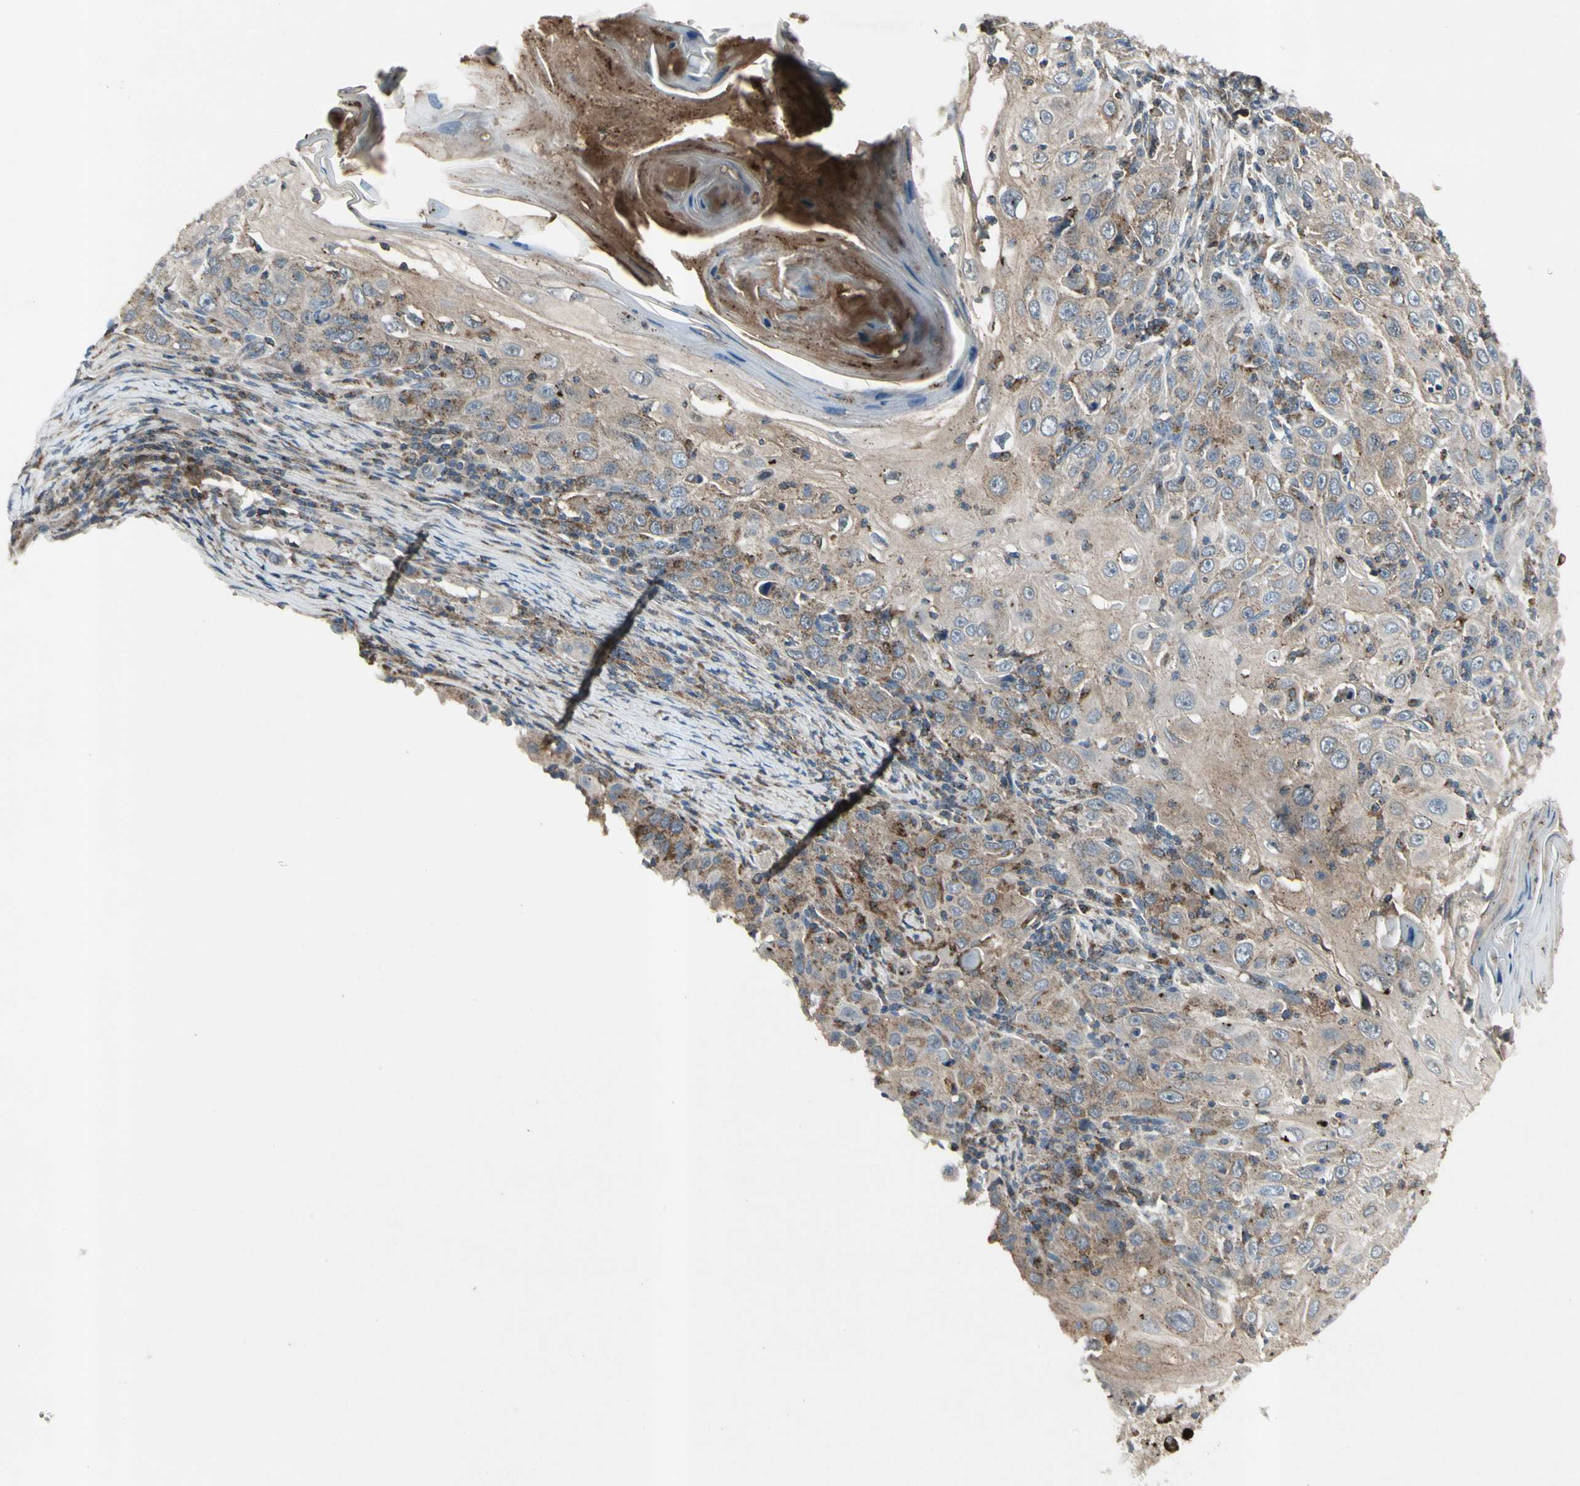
{"staining": {"intensity": "weak", "quantity": "25%-75%", "location": "cytoplasmic/membranous"}, "tissue": "skin cancer", "cell_type": "Tumor cells", "image_type": "cancer", "snomed": [{"axis": "morphology", "description": "Squamous cell carcinoma, NOS"}, {"axis": "topography", "description": "Skin"}], "caption": "High-magnification brightfield microscopy of skin cancer stained with DAB (3,3'-diaminobenzidine) (brown) and counterstained with hematoxylin (blue). tumor cells exhibit weak cytoplasmic/membranous positivity is seen in about25%-75% of cells.", "gene": "NMI", "patient": {"sex": "female", "age": 88}}